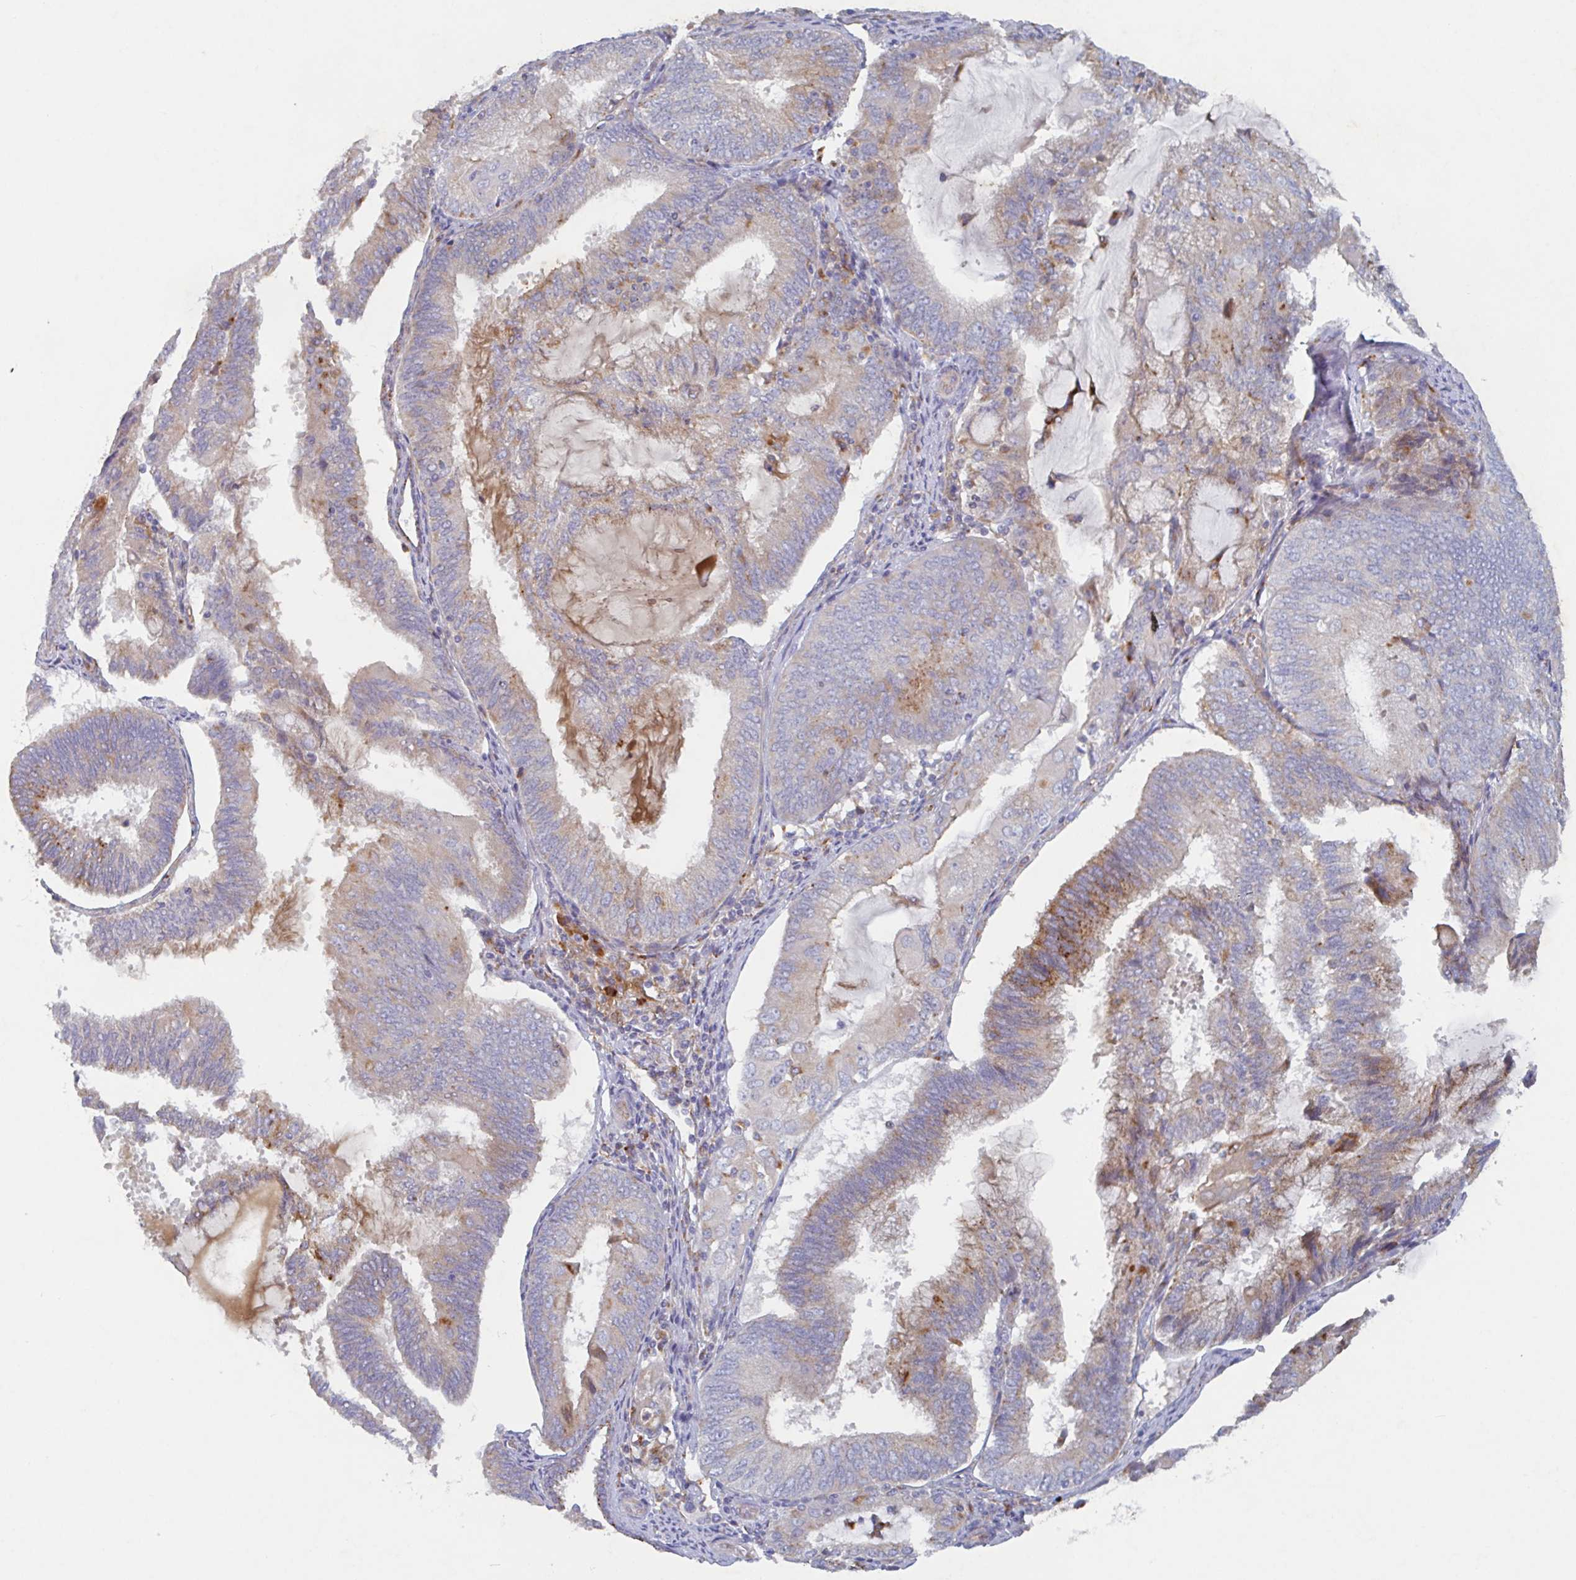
{"staining": {"intensity": "moderate", "quantity": "<25%", "location": "cytoplasmic/membranous"}, "tissue": "endometrial cancer", "cell_type": "Tumor cells", "image_type": "cancer", "snomed": [{"axis": "morphology", "description": "Adenocarcinoma, NOS"}, {"axis": "topography", "description": "Endometrium"}], "caption": "The histopathology image exhibits a brown stain indicating the presence of a protein in the cytoplasmic/membranous of tumor cells in adenocarcinoma (endometrial).", "gene": "MANBA", "patient": {"sex": "female", "age": 81}}